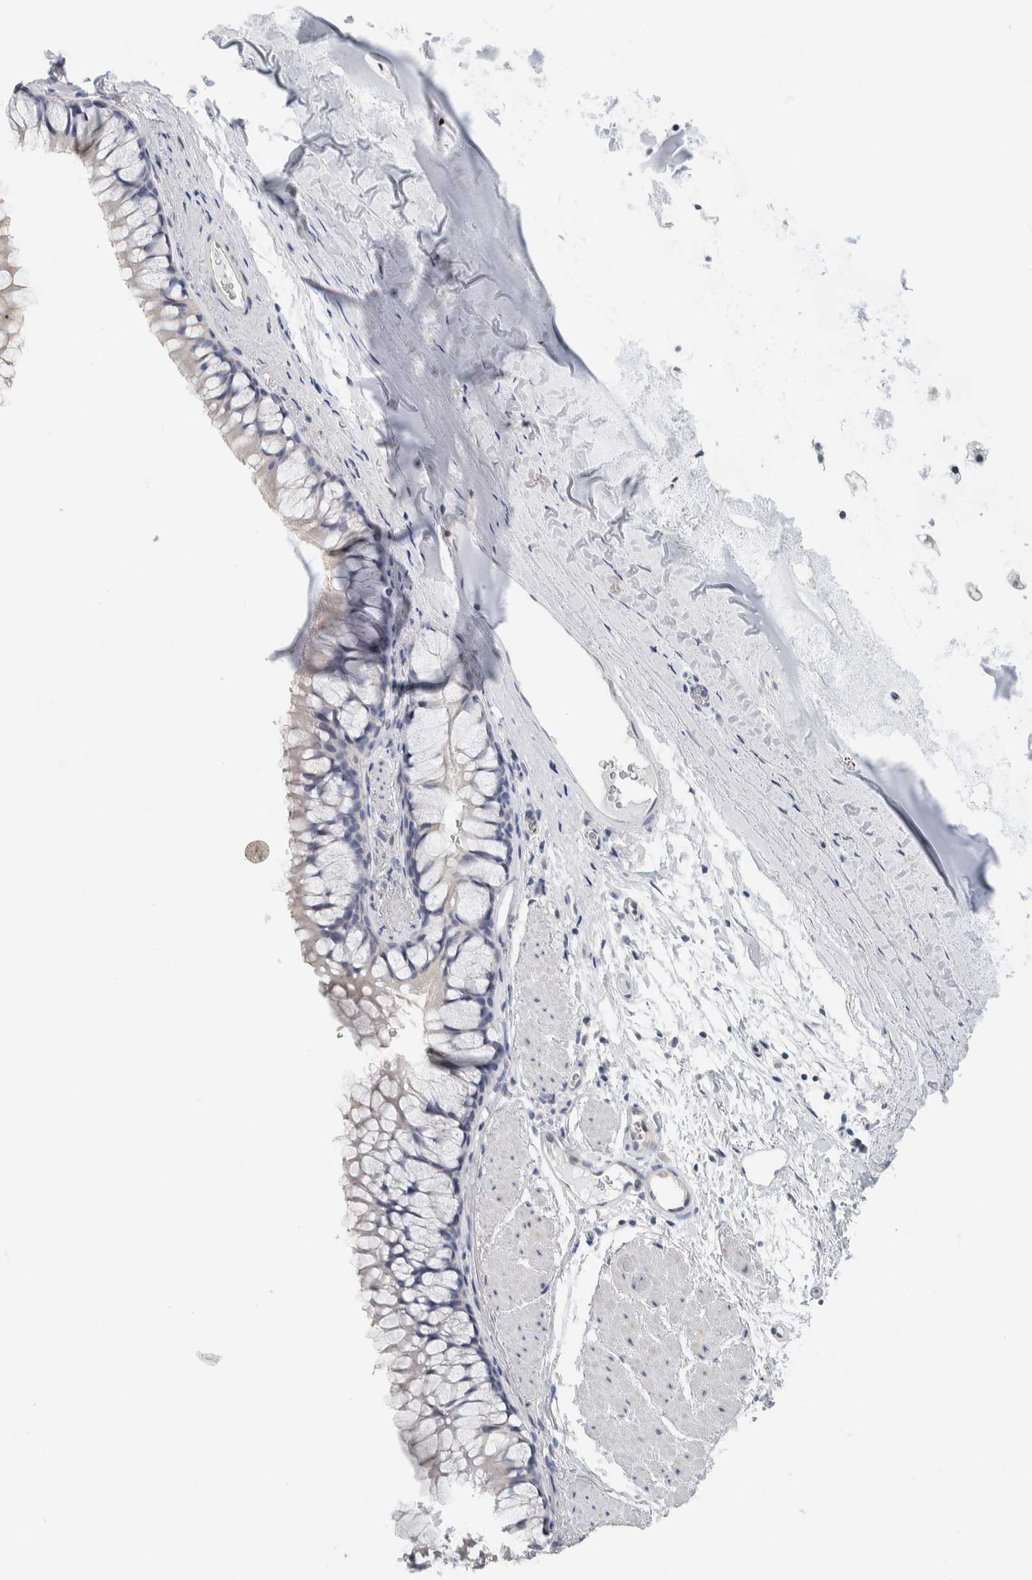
{"staining": {"intensity": "negative", "quantity": "none", "location": "none"}, "tissue": "bronchus", "cell_type": "Respiratory epithelial cells", "image_type": "normal", "snomed": [{"axis": "morphology", "description": "Normal tissue, NOS"}, {"axis": "topography", "description": "Cartilage tissue"}, {"axis": "topography", "description": "Bronchus"}], "caption": "The micrograph reveals no significant positivity in respiratory epithelial cells of bronchus. (Brightfield microscopy of DAB (3,3'-diaminobenzidine) IHC at high magnification).", "gene": "NEFM", "patient": {"sex": "female", "age": 53}}